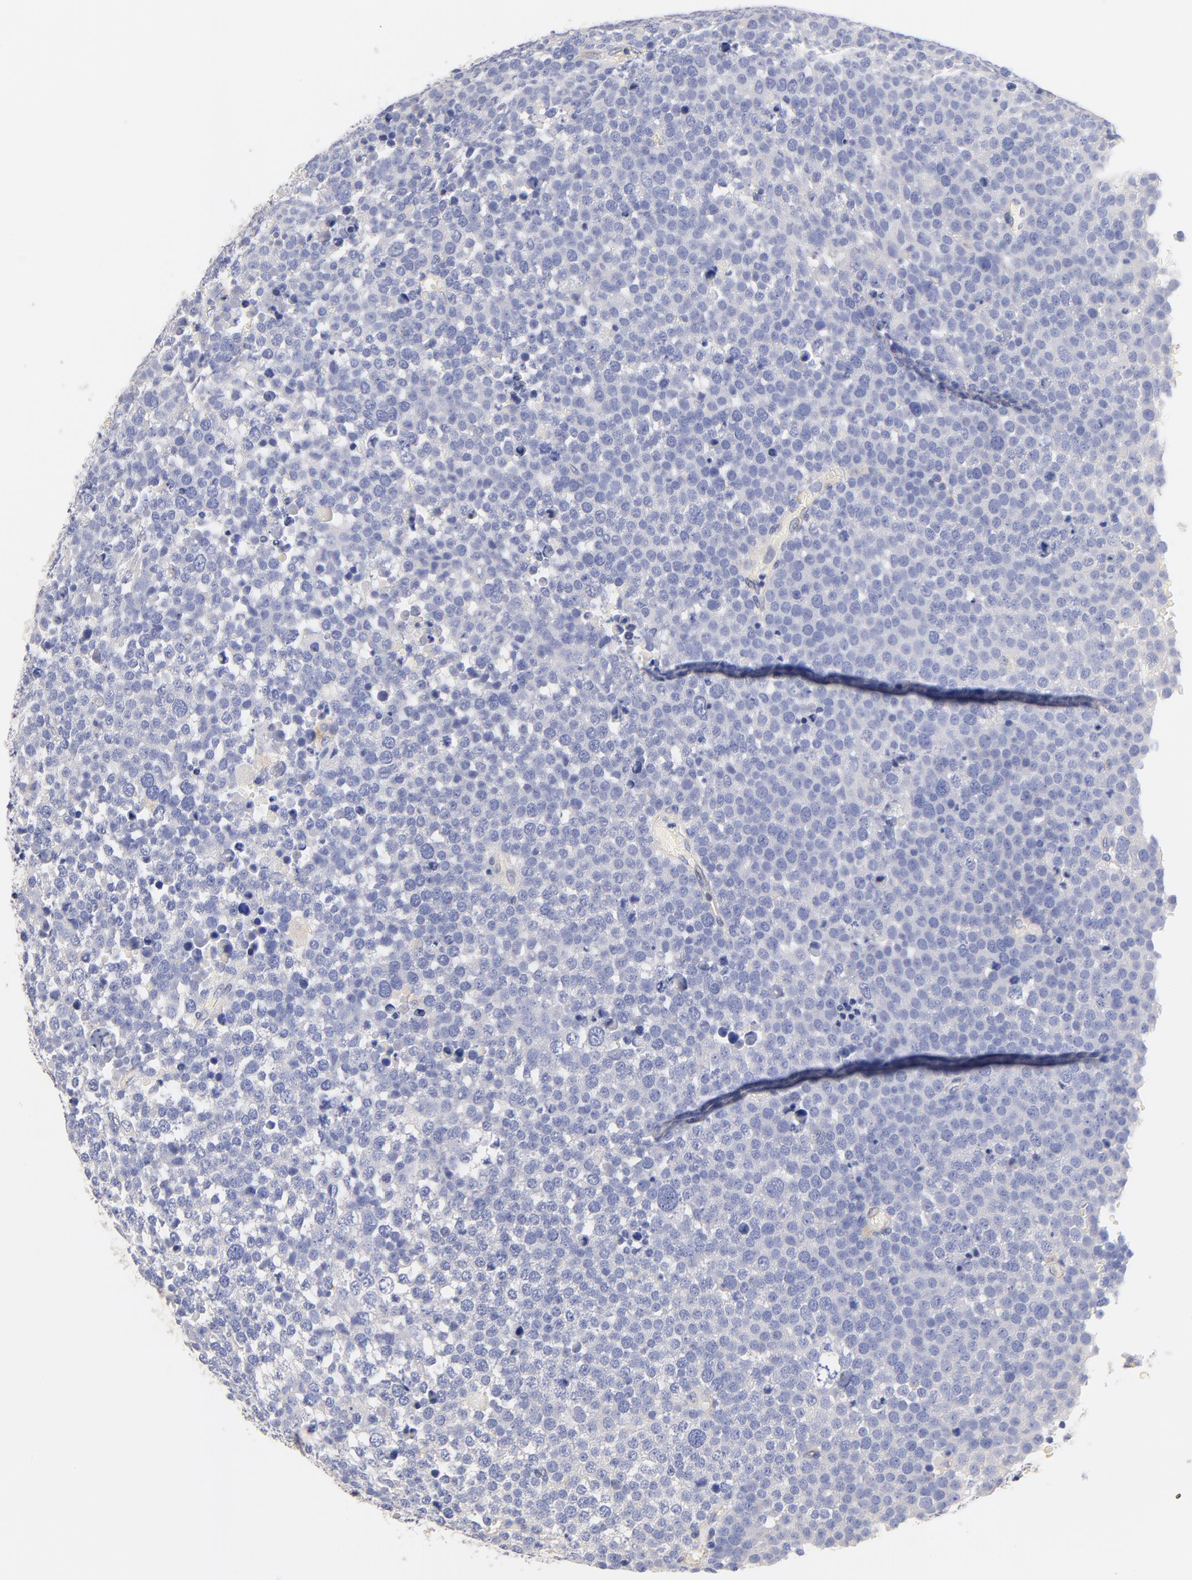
{"staining": {"intensity": "negative", "quantity": "none", "location": "none"}, "tissue": "testis cancer", "cell_type": "Tumor cells", "image_type": "cancer", "snomed": [{"axis": "morphology", "description": "Seminoma, NOS"}, {"axis": "topography", "description": "Testis"}], "caption": "Immunohistochemistry histopathology image of neoplastic tissue: testis cancer (seminoma) stained with DAB reveals no significant protein positivity in tumor cells.", "gene": "HS3ST1", "patient": {"sex": "male", "age": 71}}